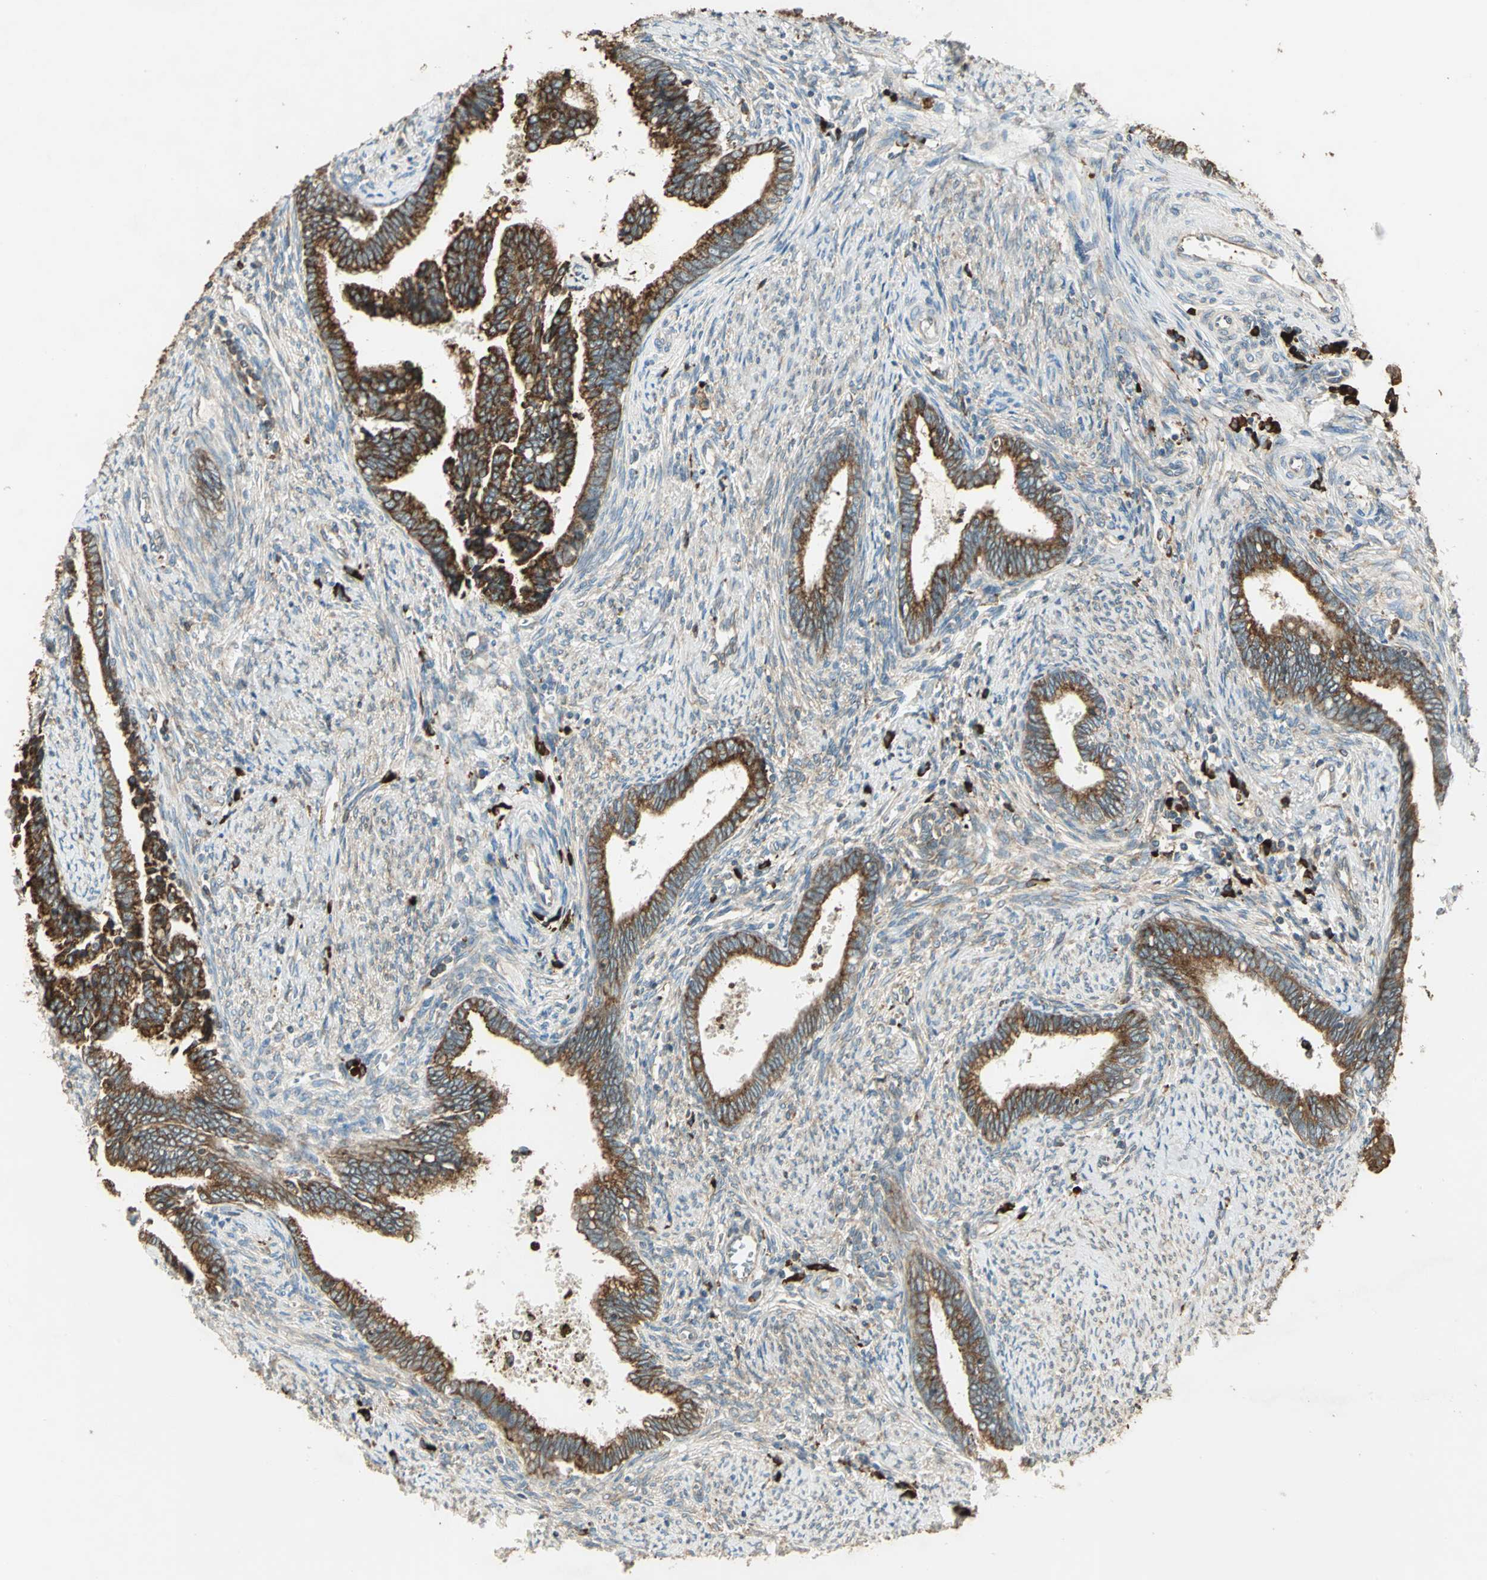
{"staining": {"intensity": "moderate", "quantity": ">75%", "location": "cytoplasmic/membranous"}, "tissue": "cervical cancer", "cell_type": "Tumor cells", "image_type": "cancer", "snomed": [{"axis": "morphology", "description": "Adenocarcinoma, NOS"}, {"axis": "topography", "description": "Cervix"}], "caption": "DAB (3,3'-diaminobenzidine) immunohistochemical staining of human cervical cancer shows moderate cytoplasmic/membranous protein staining in about >75% of tumor cells.", "gene": "PDIA4", "patient": {"sex": "female", "age": 44}}